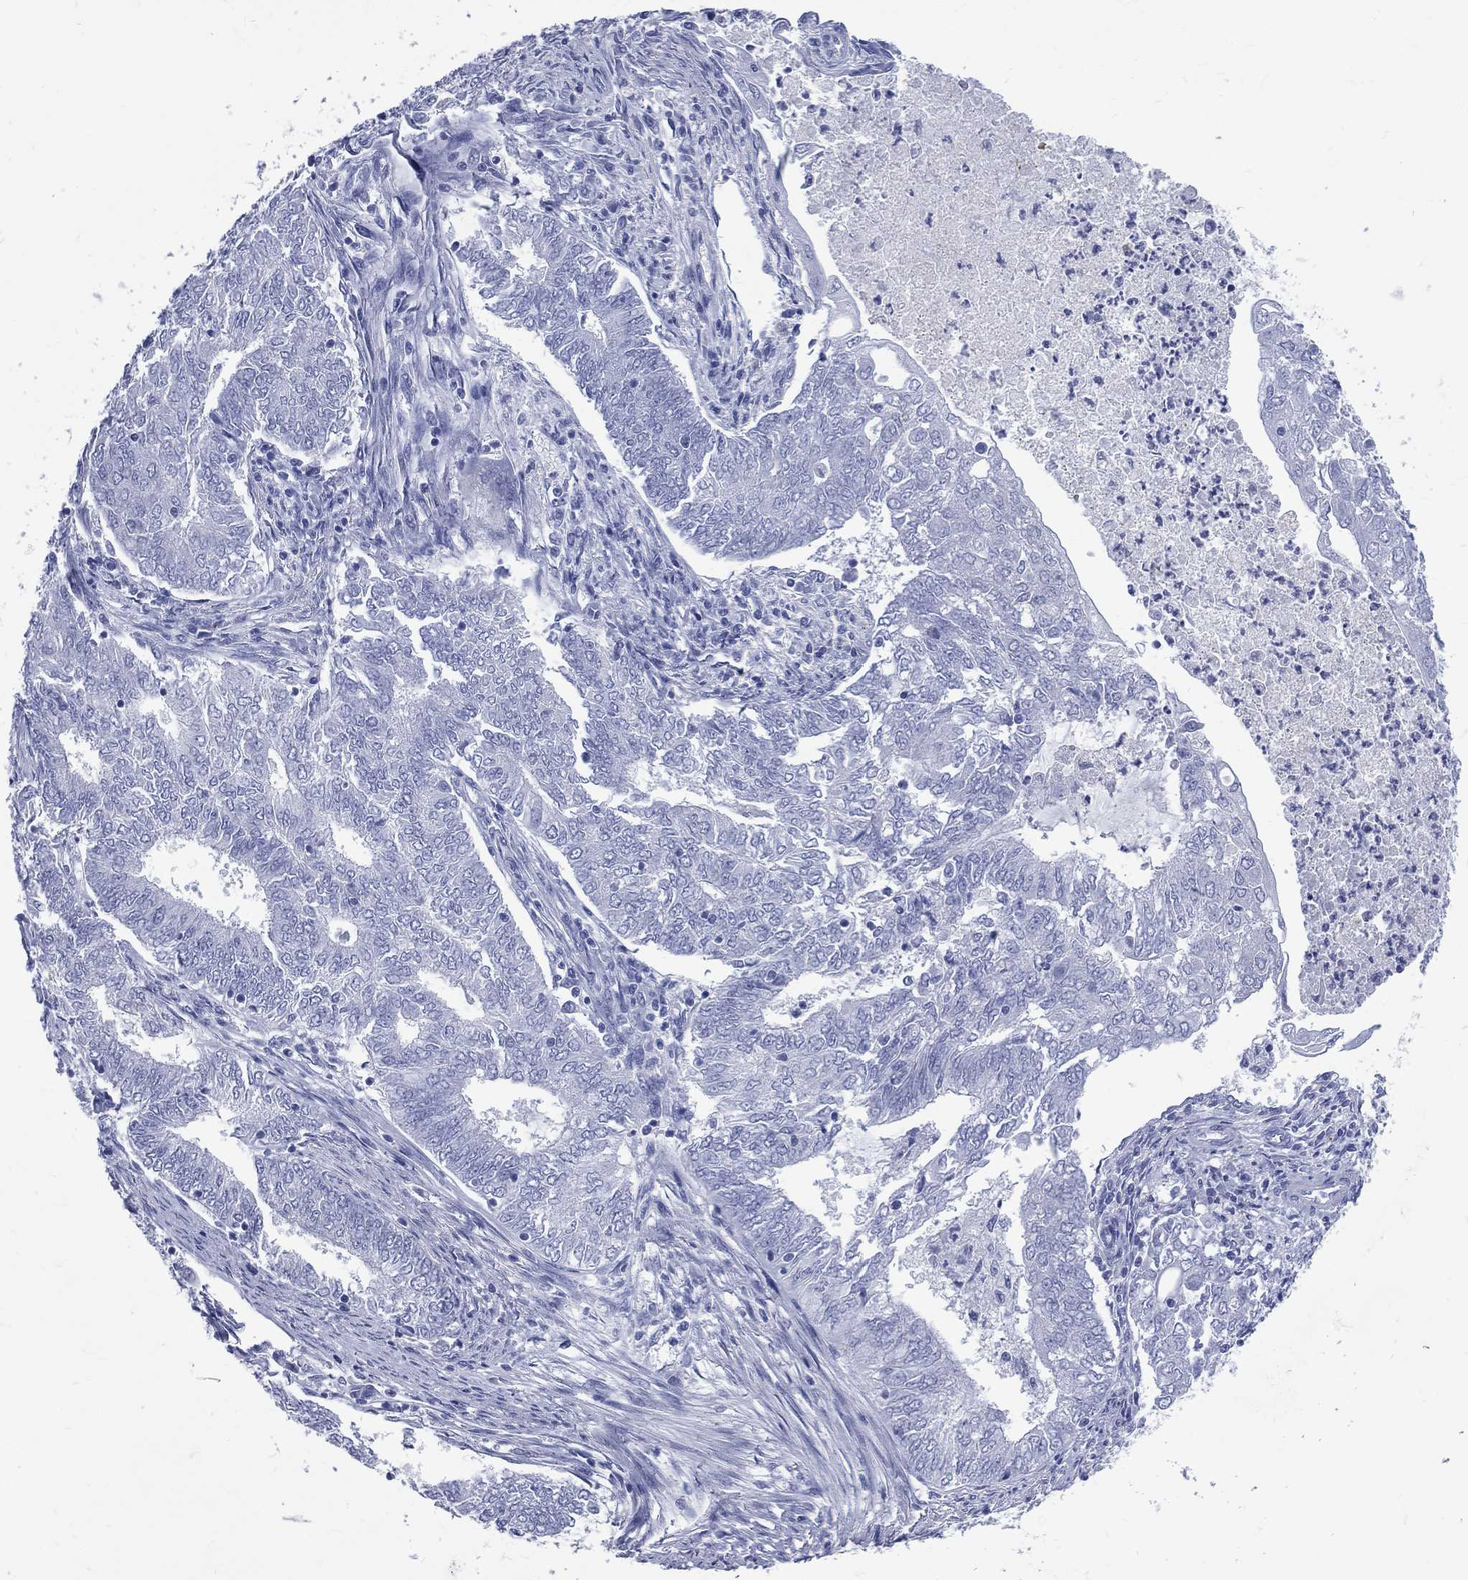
{"staining": {"intensity": "negative", "quantity": "none", "location": "none"}, "tissue": "endometrial cancer", "cell_type": "Tumor cells", "image_type": "cancer", "snomed": [{"axis": "morphology", "description": "Adenocarcinoma, NOS"}, {"axis": "topography", "description": "Endometrium"}], "caption": "DAB immunohistochemical staining of human endometrial cancer shows no significant expression in tumor cells.", "gene": "MLLT10", "patient": {"sex": "female", "age": 62}}